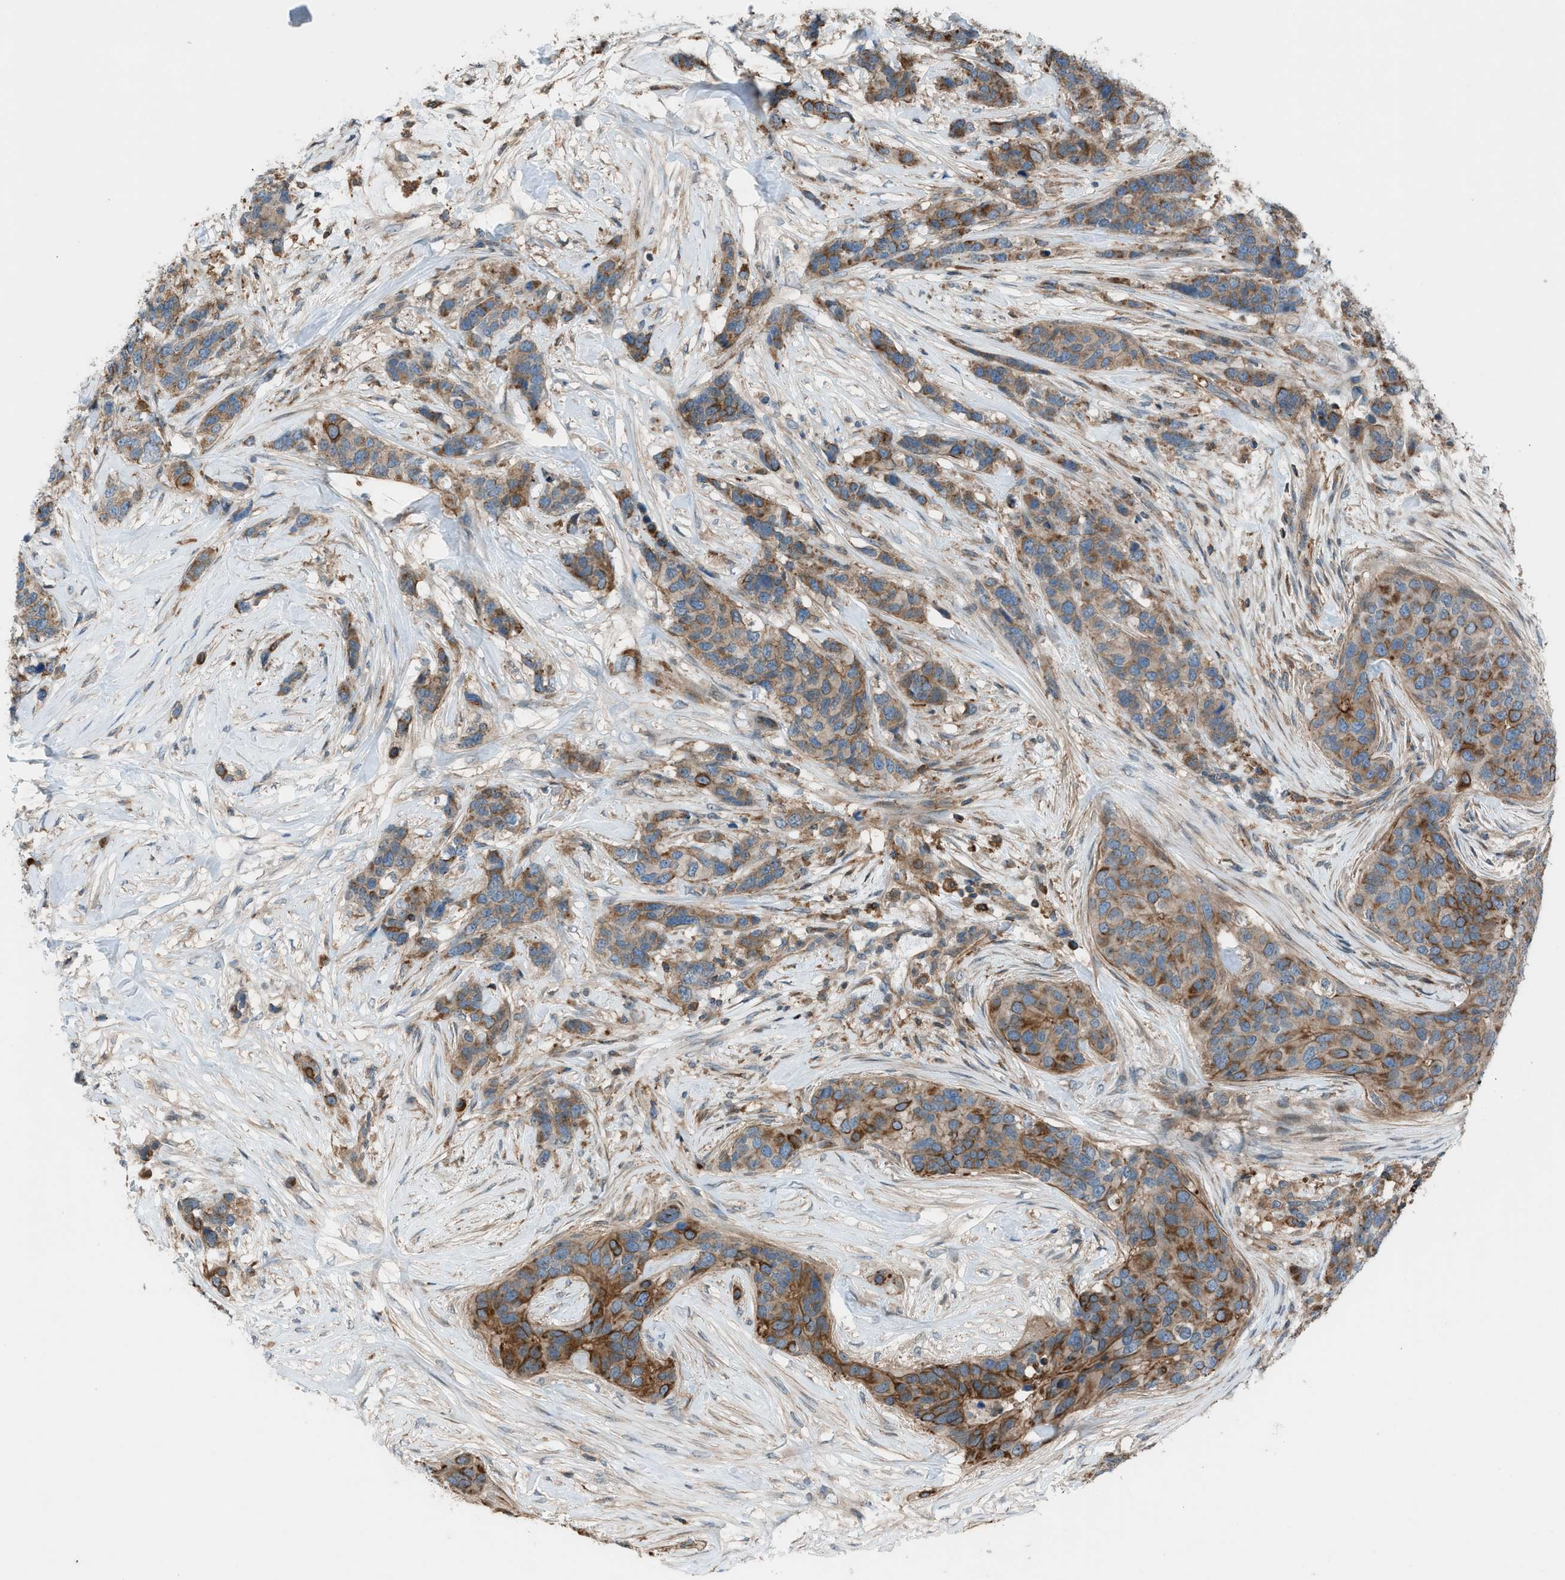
{"staining": {"intensity": "moderate", "quantity": "25%-75%", "location": "cytoplasmic/membranous"}, "tissue": "breast cancer", "cell_type": "Tumor cells", "image_type": "cancer", "snomed": [{"axis": "morphology", "description": "Lobular carcinoma"}, {"axis": "topography", "description": "Breast"}], "caption": "The micrograph exhibits immunohistochemical staining of breast cancer. There is moderate cytoplasmic/membranous staining is present in about 25%-75% of tumor cells. The staining was performed using DAB (3,3'-diaminobenzidine) to visualize the protein expression in brown, while the nuclei were stained in blue with hematoxylin (Magnification: 20x).", "gene": "DYRK1A", "patient": {"sex": "female", "age": 59}}